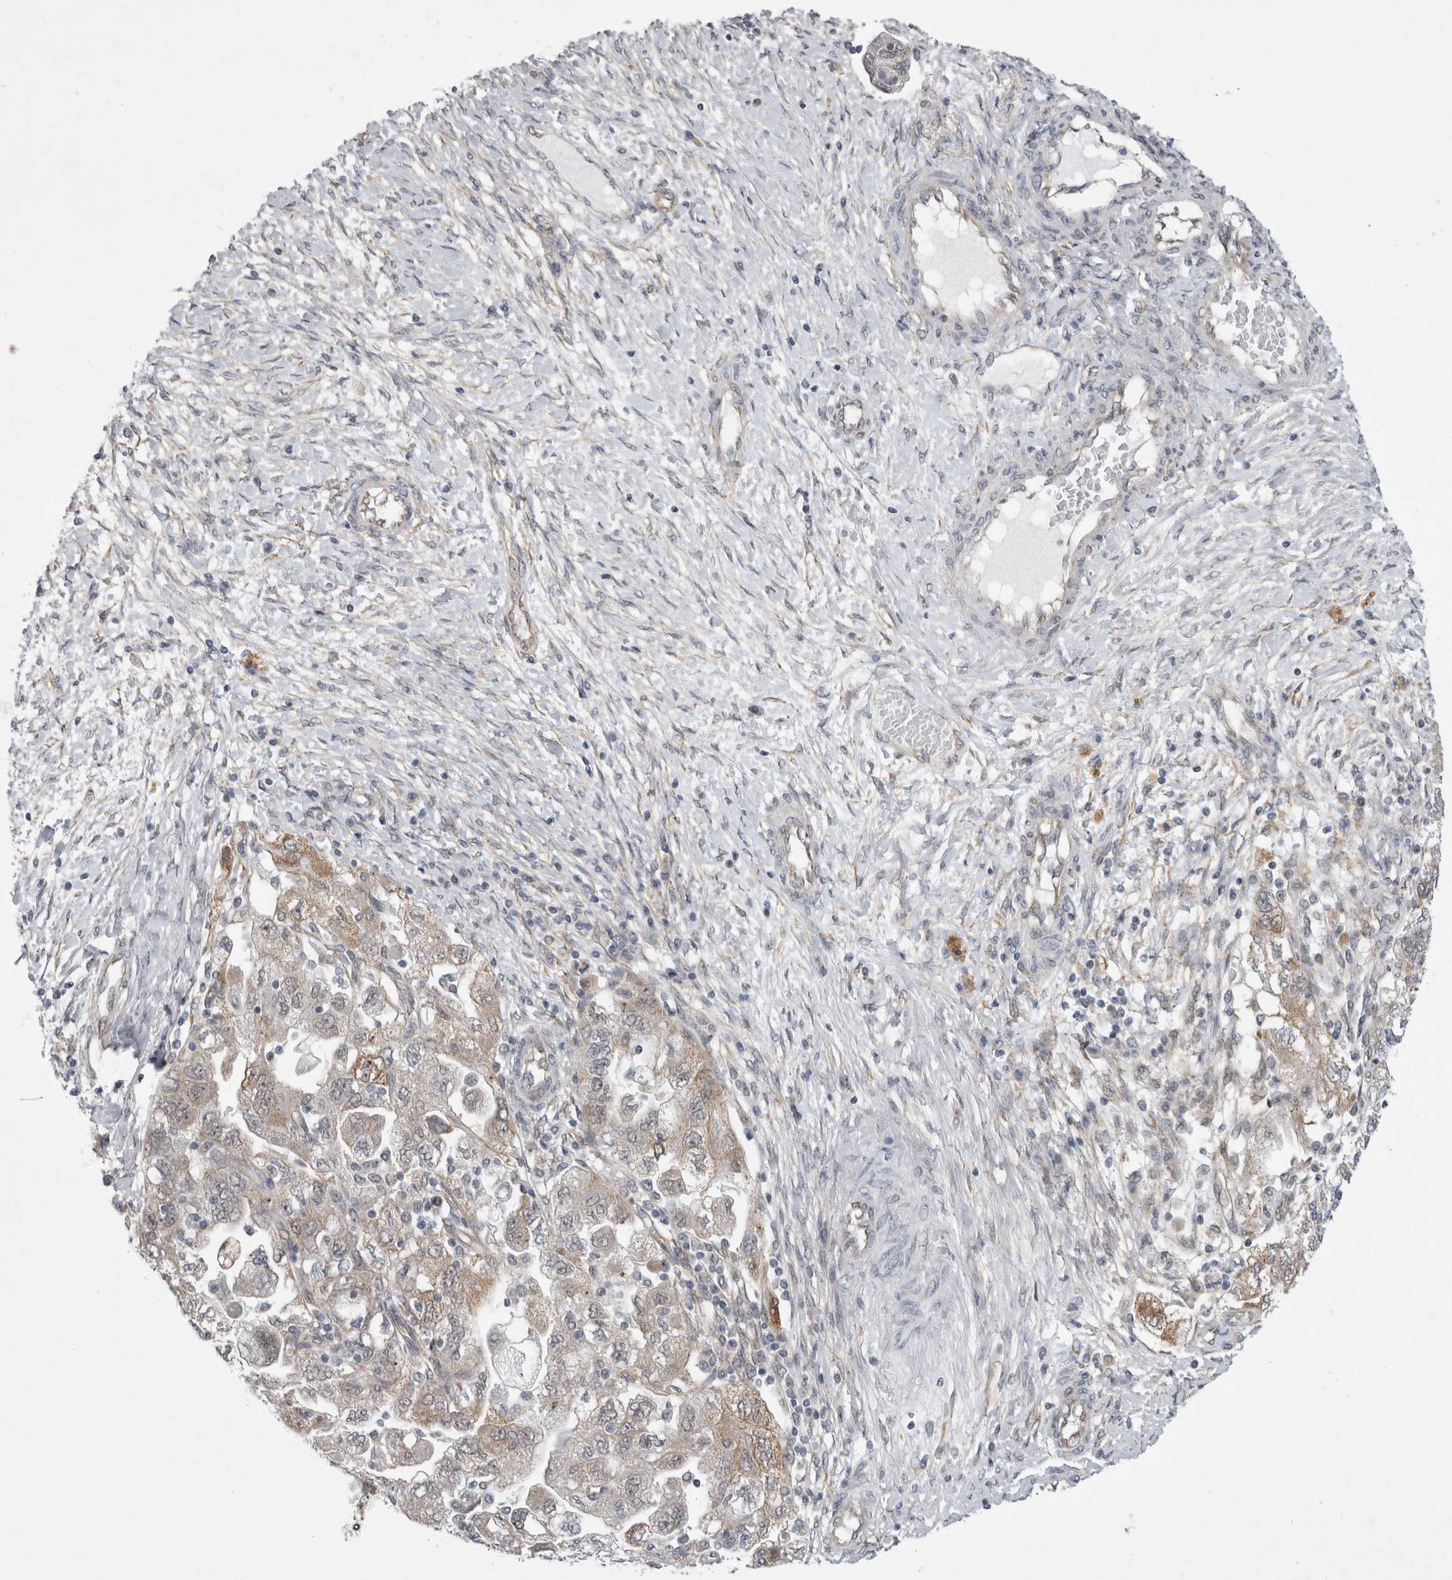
{"staining": {"intensity": "weak", "quantity": "<25%", "location": "cytoplasmic/membranous"}, "tissue": "ovarian cancer", "cell_type": "Tumor cells", "image_type": "cancer", "snomed": [{"axis": "morphology", "description": "Carcinoma, NOS"}, {"axis": "morphology", "description": "Cystadenocarcinoma, serous, NOS"}, {"axis": "topography", "description": "Ovary"}], "caption": "This is a histopathology image of immunohistochemistry (IHC) staining of ovarian cancer (serous cystadenocarcinoma), which shows no staining in tumor cells. (Immunohistochemistry, brightfield microscopy, high magnification).", "gene": "PARP11", "patient": {"sex": "female", "age": 69}}